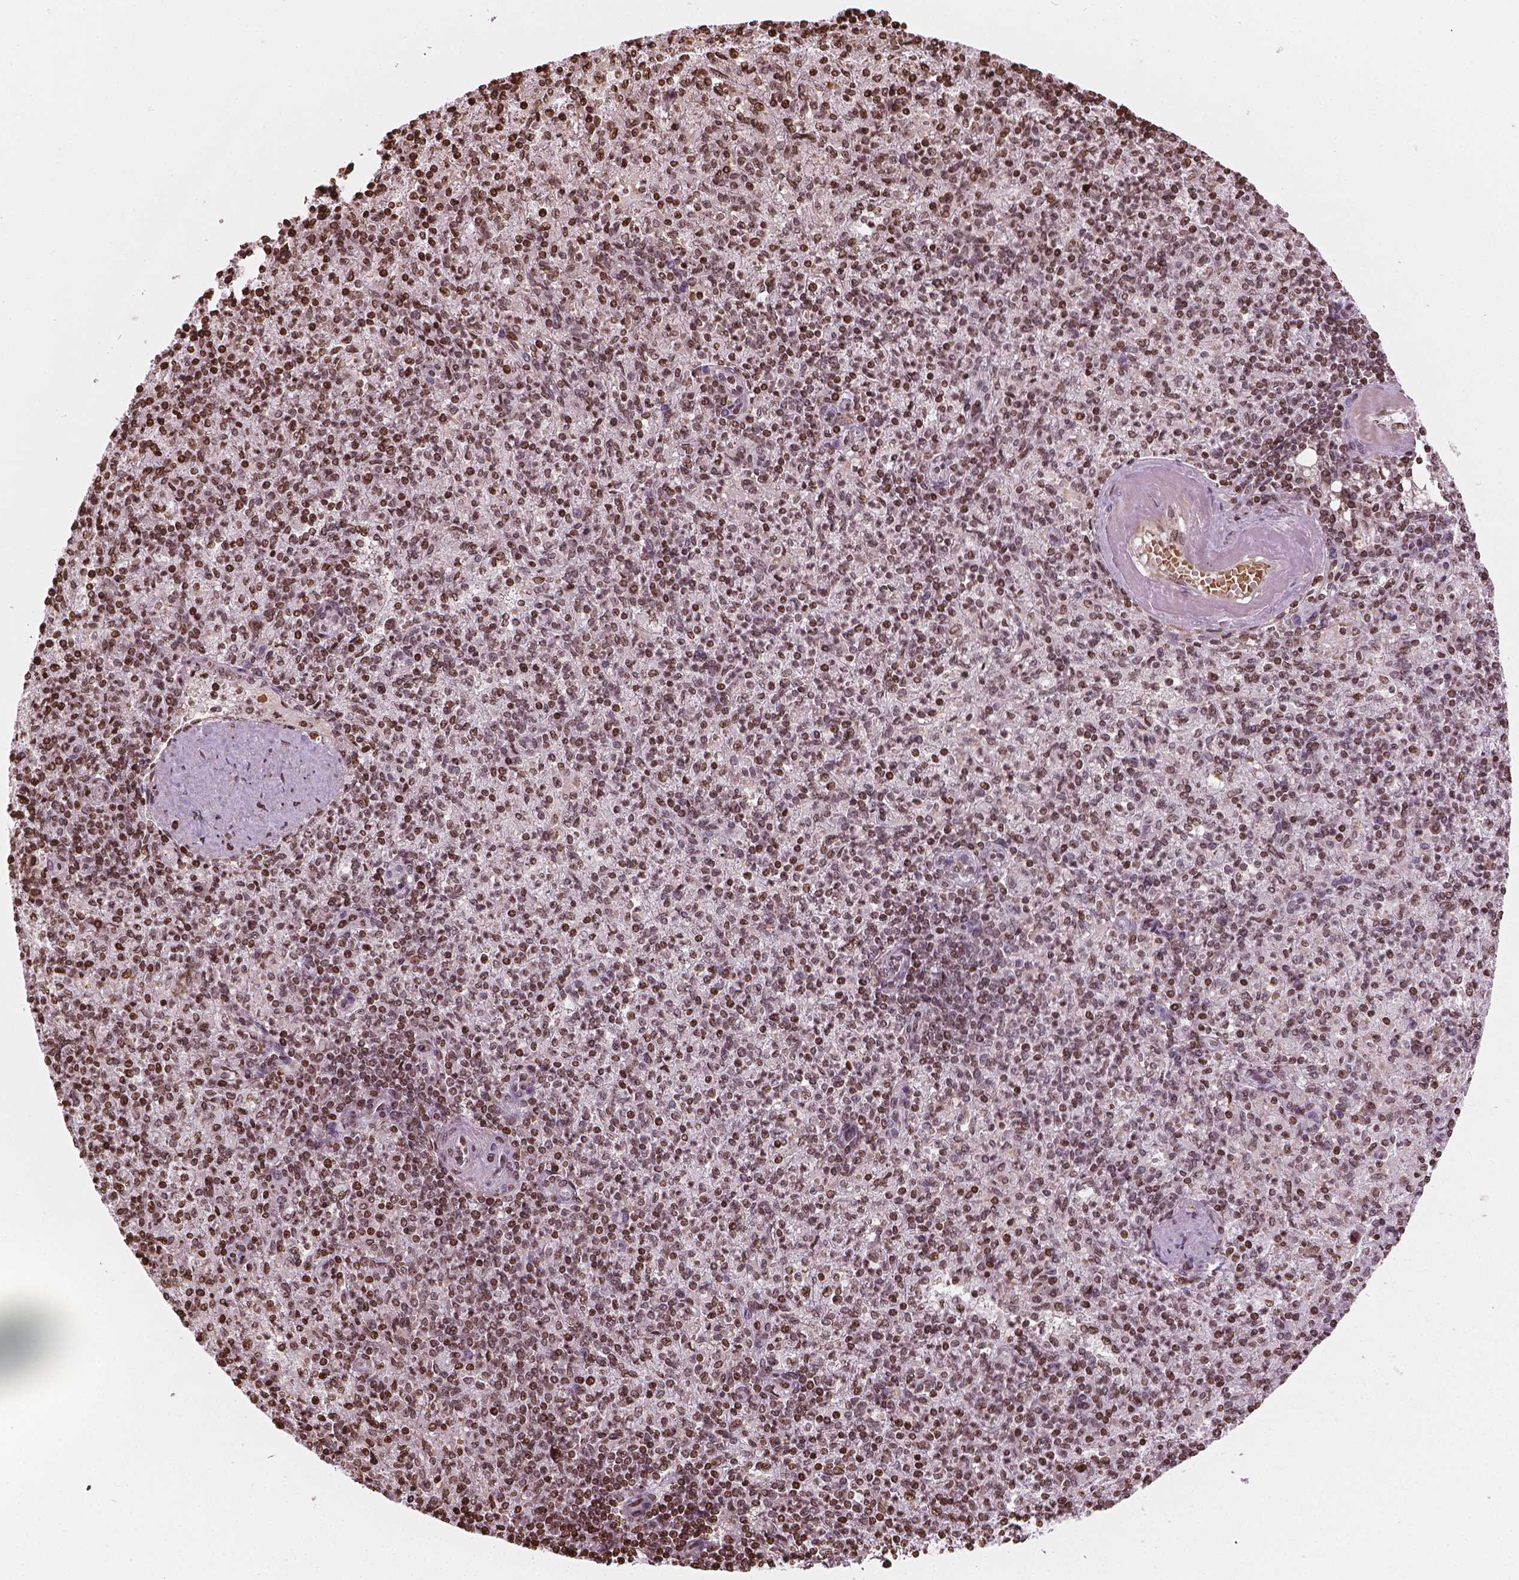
{"staining": {"intensity": "moderate", "quantity": ">75%", "location": "nuclear"}, "tissue": "spleen", "cell_type": "Cells in red pulp", "image_type": "normal", "snomed": [{"axis": "morphology", "description": "Normal tissue, NOS"}, {"axis": "topography", "description": "Spleen"}], "caption": "Benign spleen demonstrates moderate nuclear positivity in about >75% of cells in red pulp, visualized by immunohistochemistry.", "gene": "PIP4K2A", "patient": {"sex": "female", "age": 74}}